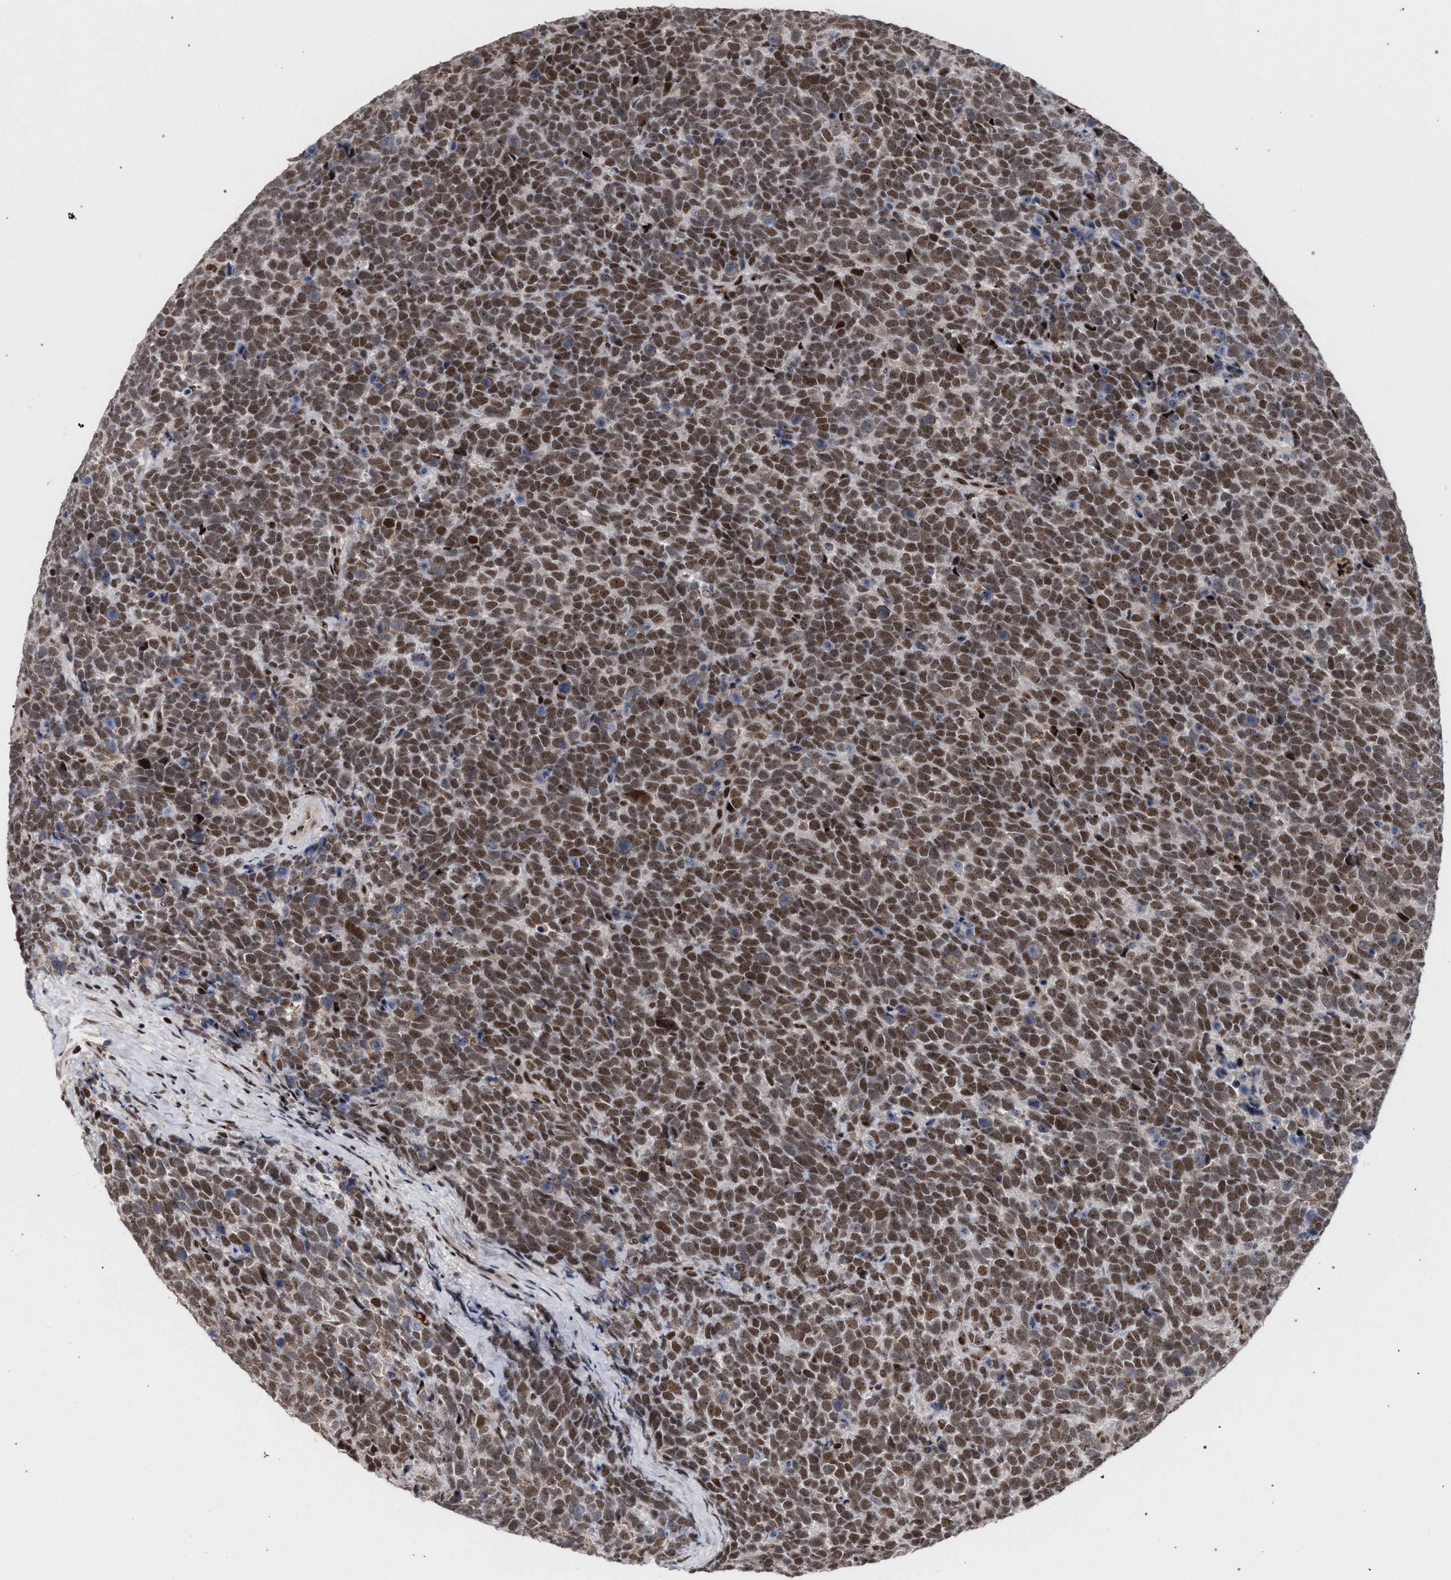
{"staining": {"intensity": "moderate", "quantity": ">75%", "location": "nuclear"}, "tissue": "urothelial cancer", "cell_type": "Tumor cells", "image_type": "cancer", "snomed": [{"axis": "morphology", "description": "Urothelial carcinoma, High grade"}, {"axis": "topography", "description": "Urinary bladder"}], "caption": "The immunohistochemical stain shows moderate nuclear staining in tumor cells of urothelial cancer tissue.", "gene": "SCAF4", "patient": {"sex": "female", "age": 82}}